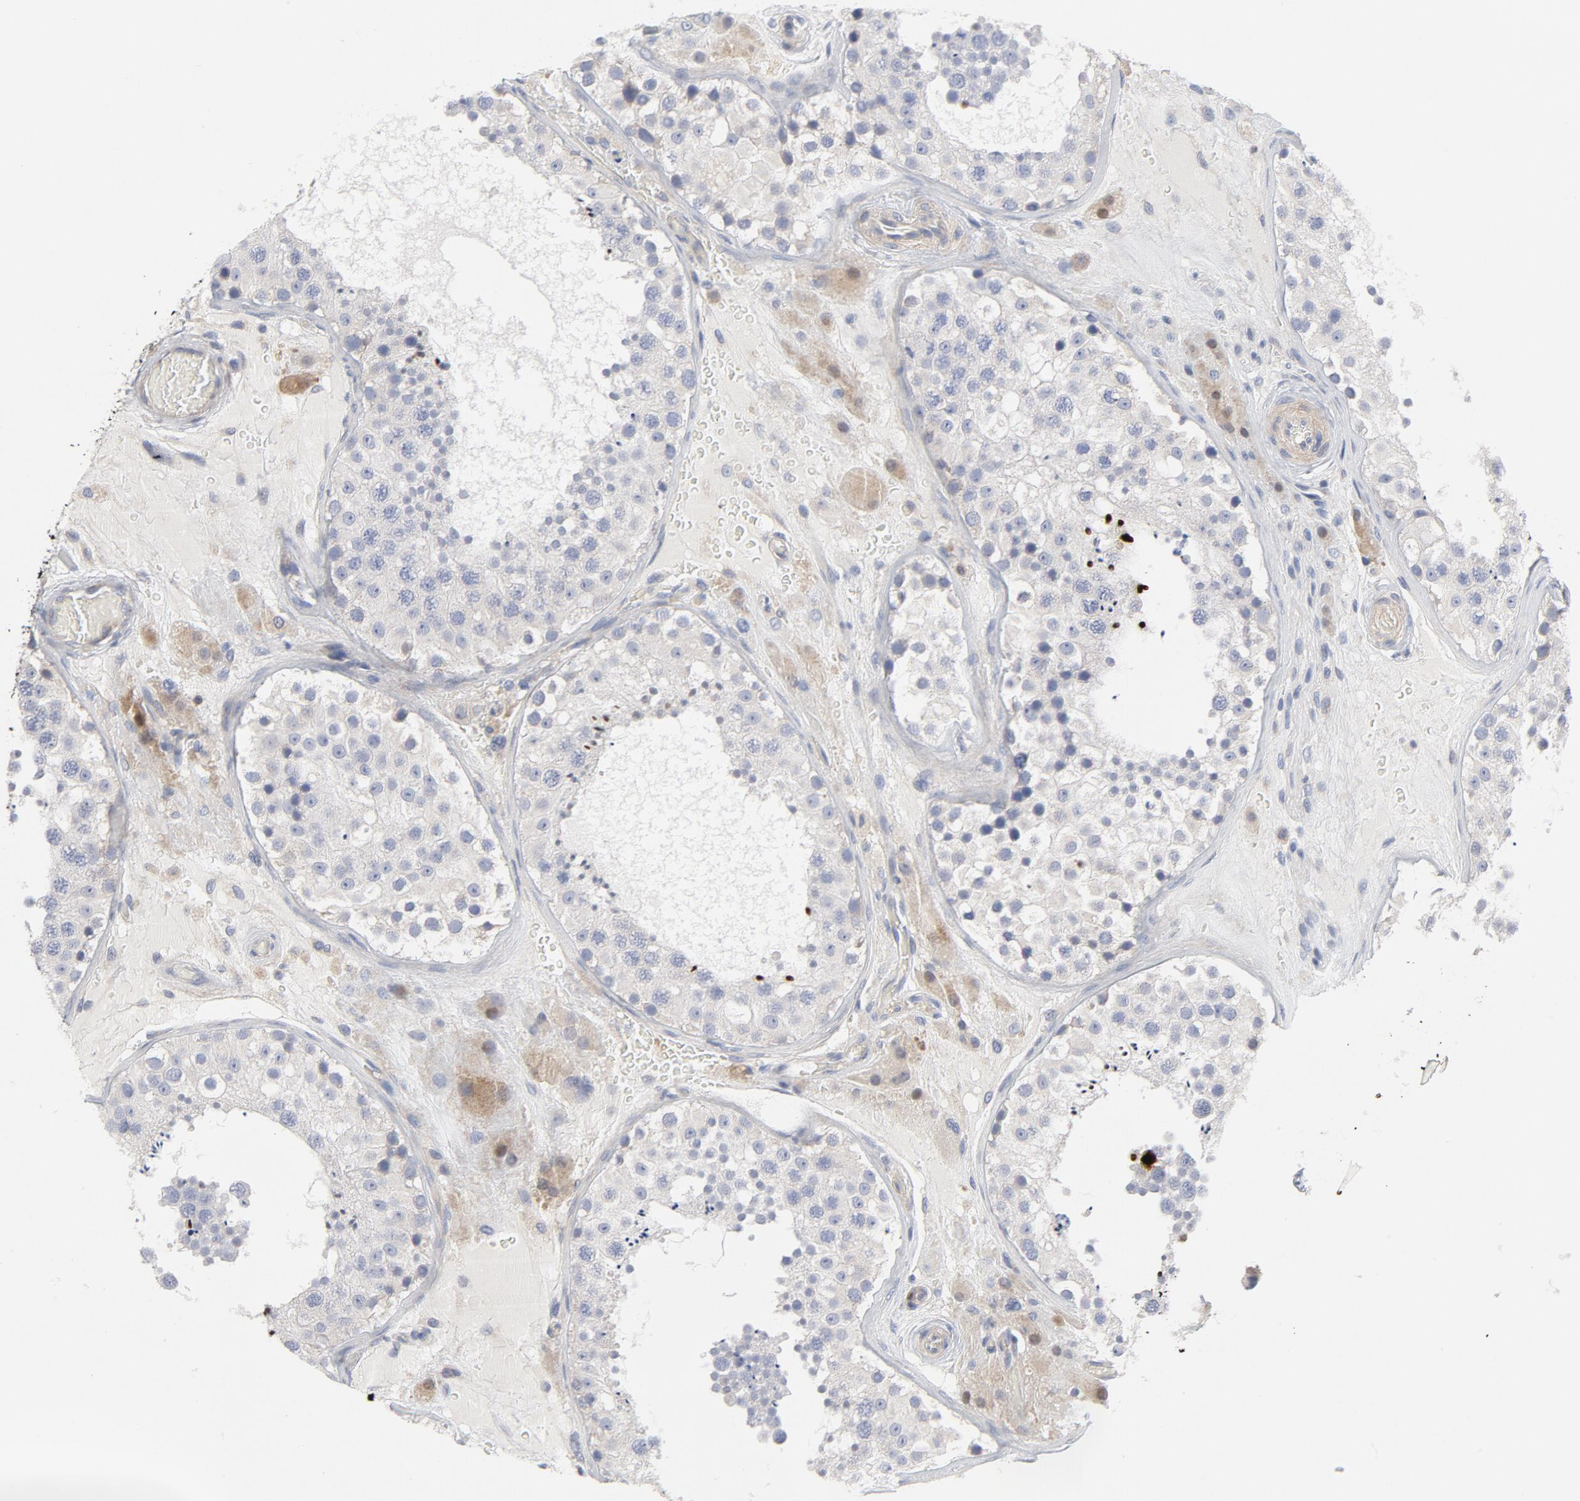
{"staining": {"intensity": "moderate", "quantity": "<25%", "location": "nuclear"}, "tissue": "testis", "cell_type": "Cells in seminiferous ducts", "image_type": "normal", "snomed": [{"axis": "morphology", "description": "Normal tissue, NOS"}, {"axis": "topography", "description": "Testis"}], "caption": "Immunohistochemical staining of normal testis exhibits <25% levels of moderate nuclear protein staining in approximately <25% of cells in seminiferous ducts.", "gene": "ROCK1", "patient": {"sex": "male", "age": 26}}